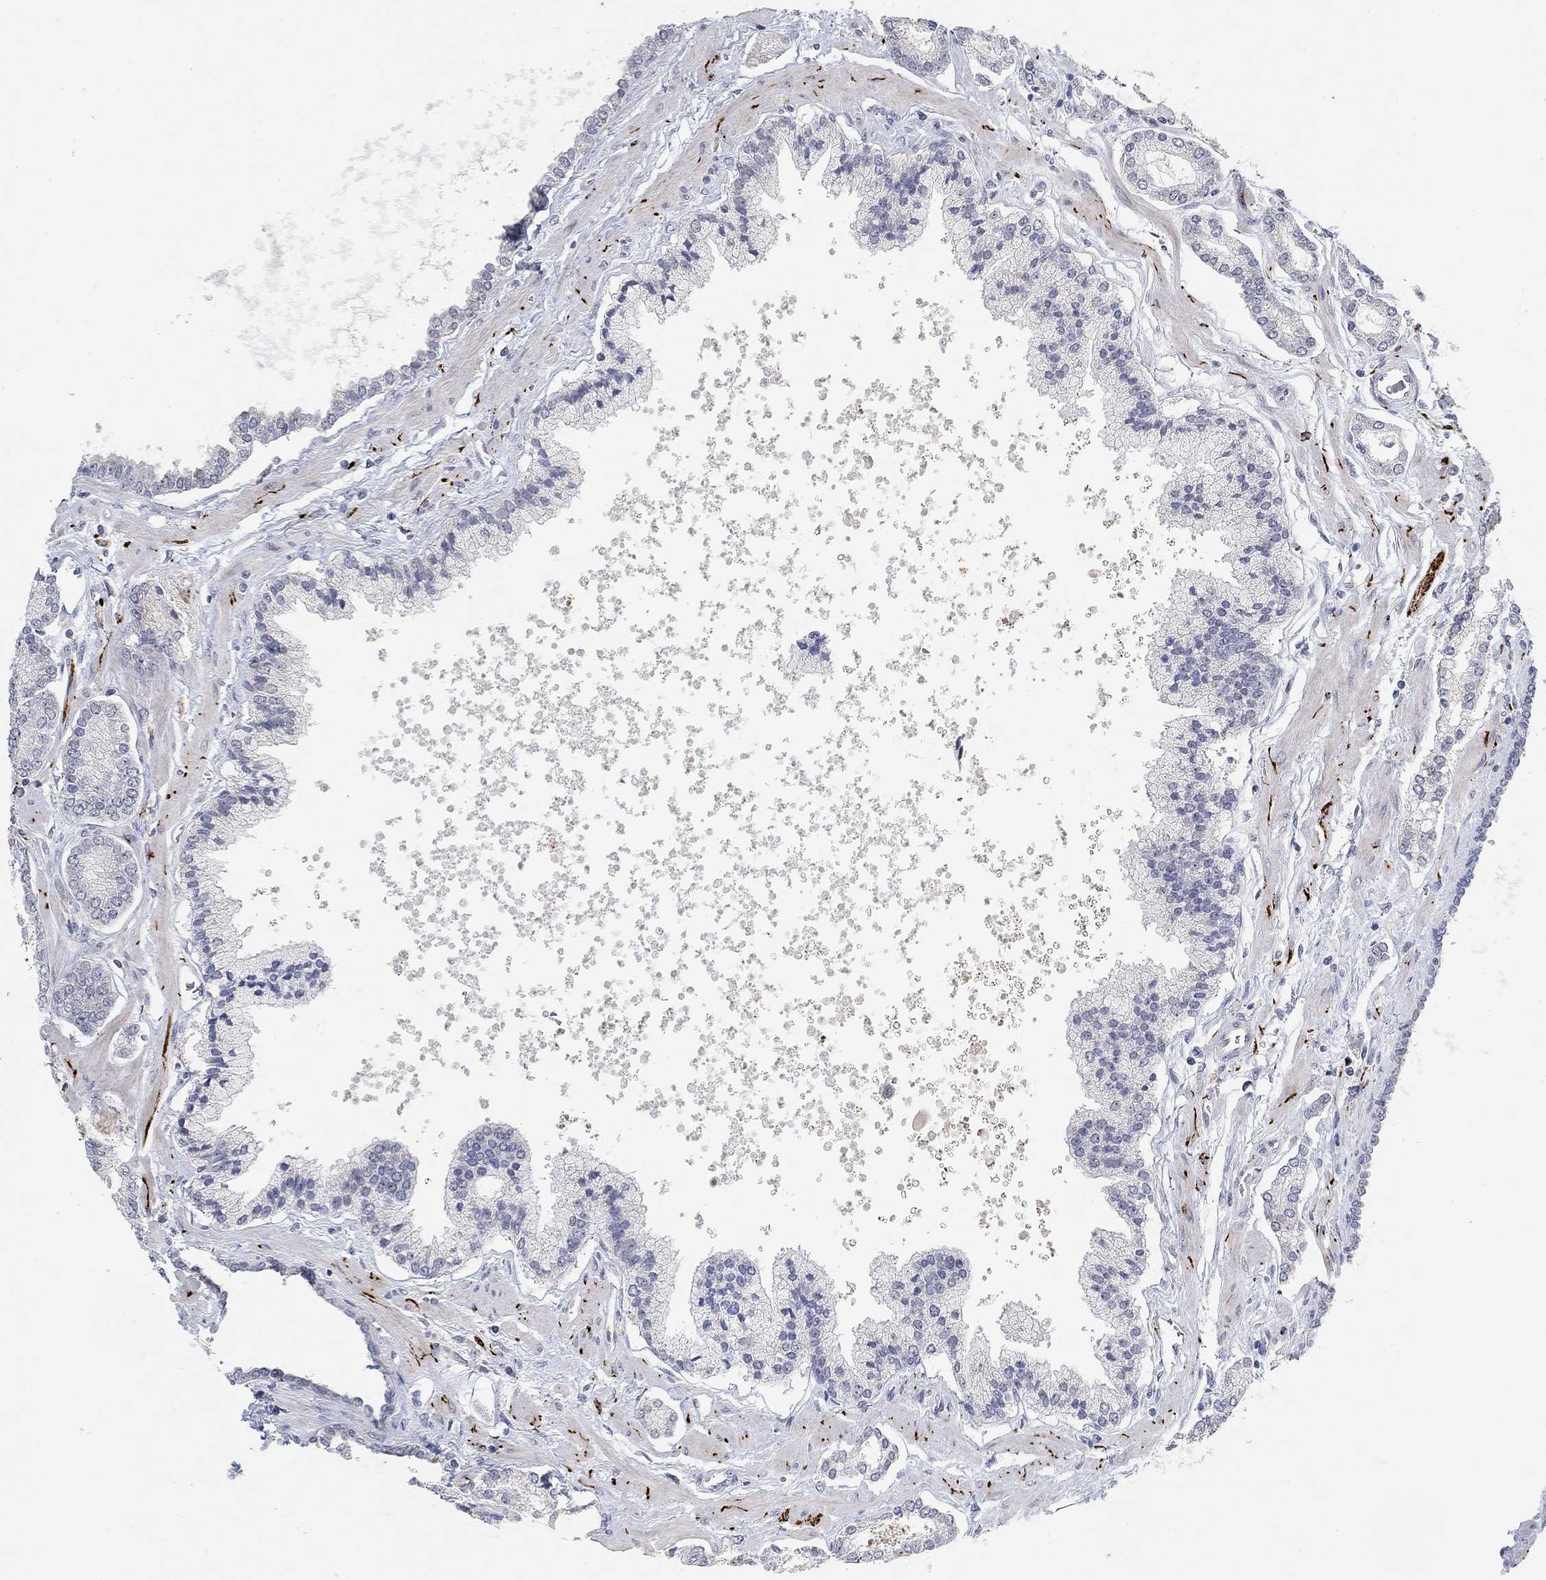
{"staining": {"intensity": "negative", "quantity": "none", "location": "none"}, "tissue": "prostate cancer", "cell_type": "Tumor cells", "image_type": "cancer", "snomed": [{"axis": "morphology", "description": "Adenocarcinoma, NOS"}, {"axis": "topography", "description": "Prostate"}], "caption": "Immunohistochemistry (IHC) of human adenocarcinoma (prostate) demonstrates no positivity in tumor cells.", "gene": "VAT1L", "patient": {"sex": "male", "age": 63}}